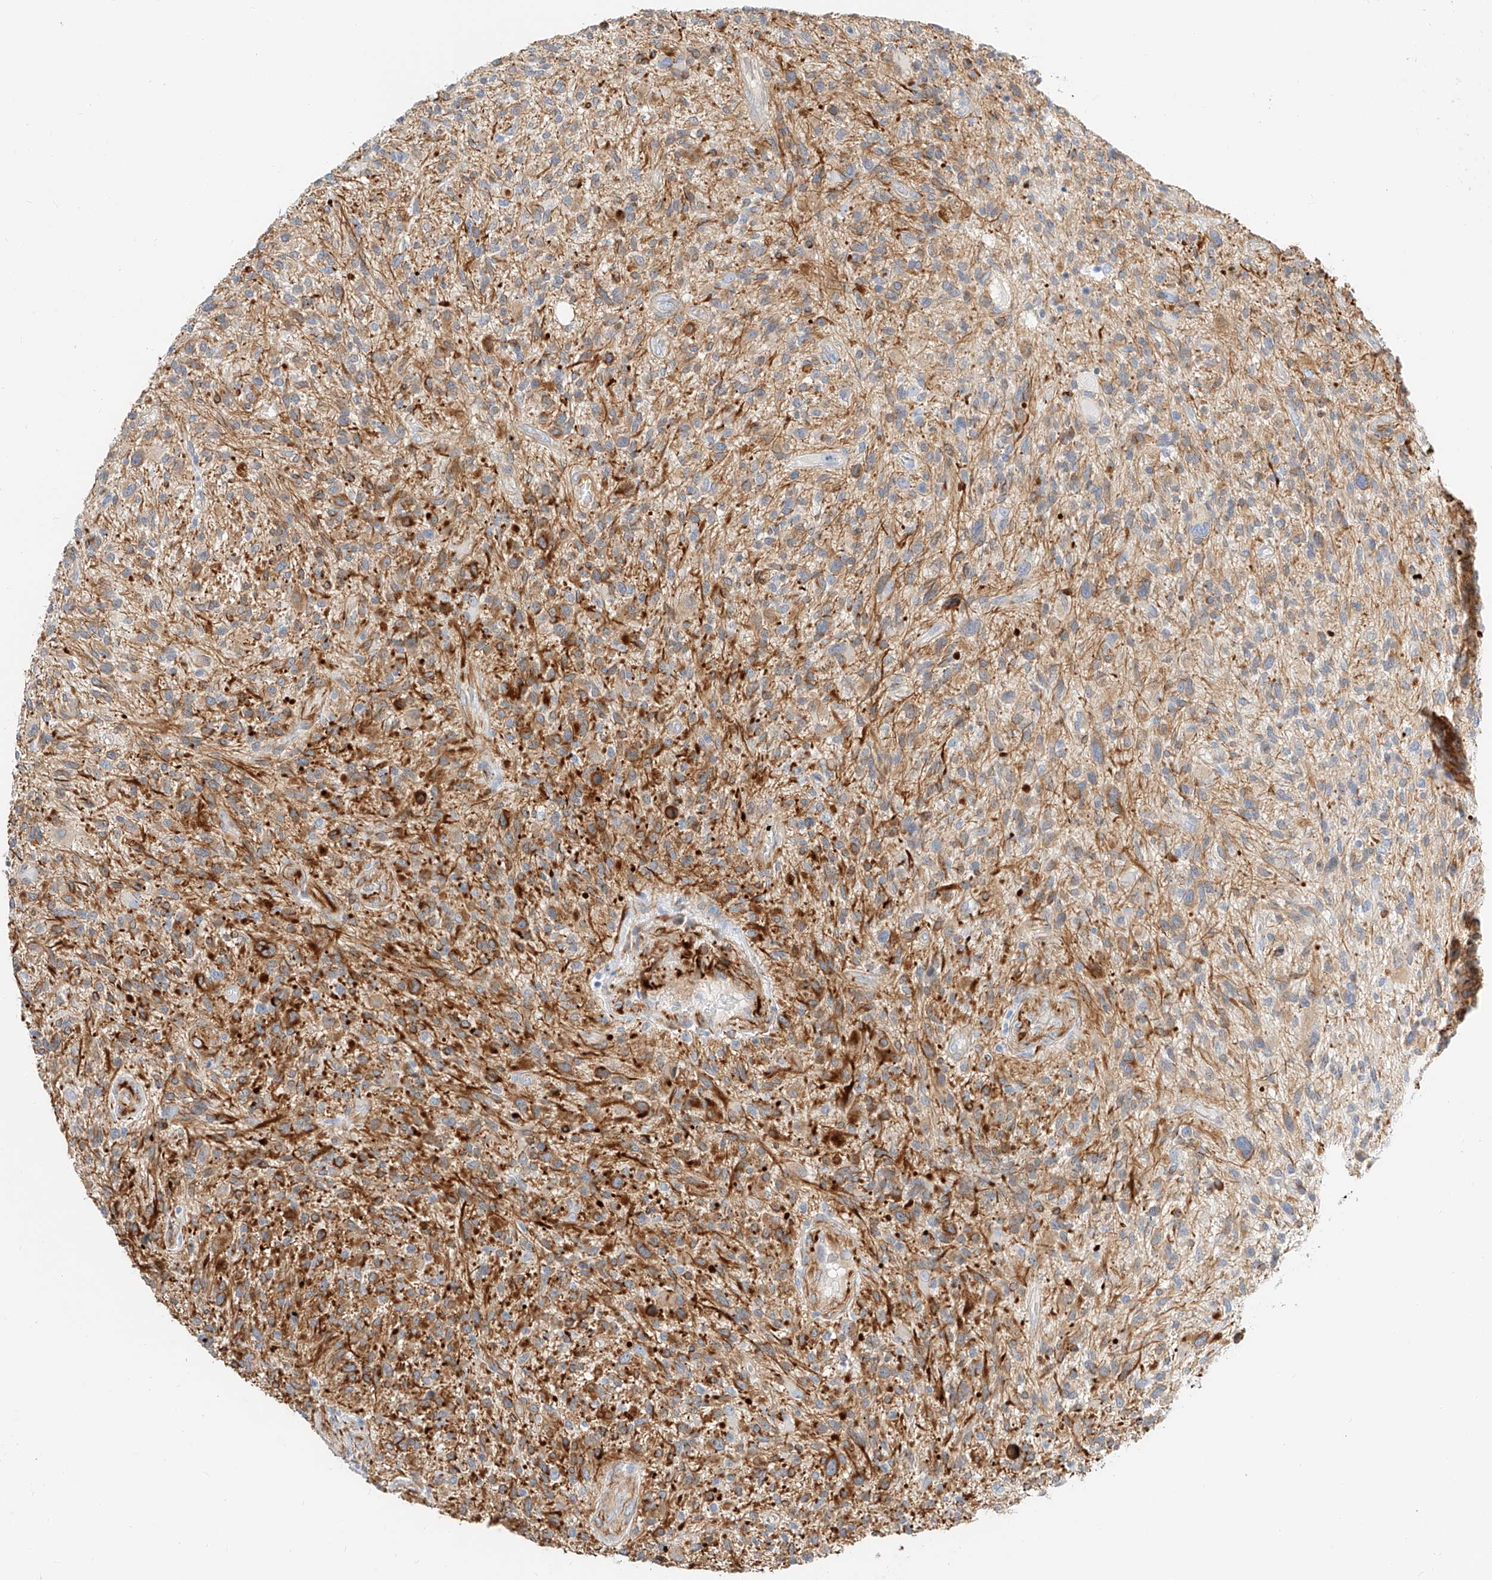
{"staining": {"intensity": "moderate", "quantity": "25%-75%", "location": "cytoplasmic/membranous"}, "tissue": "glioma", "cell_type": "Tumor cells", "image_type": "cancer", "snomed": [{"axis": "morphology", "description": "Glioma, malignant, High grade"}, {"axis": "topography", "description": "Brain"}], "caption": "Protein expression by IHC shows moderate cytoplasmic/membranous expression in about 25%-75% of tumor cells in malignant high-grade glioma.", "gene": "CDCP2", "patient": {"sex": "male", "age": 47}}